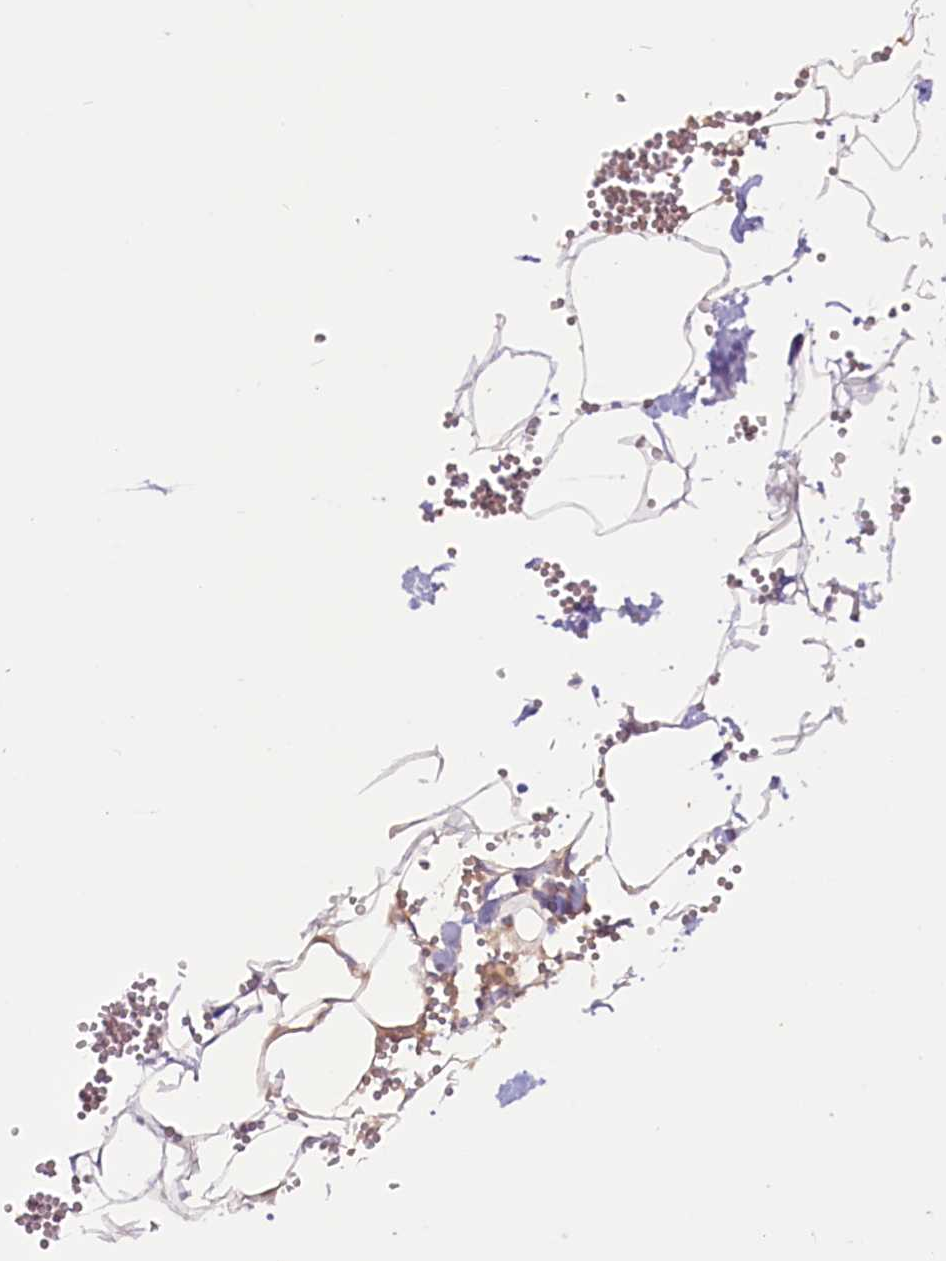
{"staining": {"intensity": "negative", "quantity": "none", "location": "none"}, "tissue": "adipose tissue", "cell_type": "Adipocytes", "image_type": "normal", "snomed": [{"axis": "morphology", "description": "Normal tissue, NOS"}, {"axis": "topography", "description": "Gallbladder"}, {"axis": "topography", "description": "Peripheral nerve tissue"}], "caption": "Immunohistochemistry (IHC) micrograph of normal human adipose tissue stained for a protein (brown), which shows no staining in adipocytes. Brightfield microscopy of immunohistochemistry stained with DAB (3,3'-diaminobenzidine) (brown) and hematoxylin (blue), captured at high magnification.", "gene": "RNMT", "patient": {"sex": "male", "age": 38}}